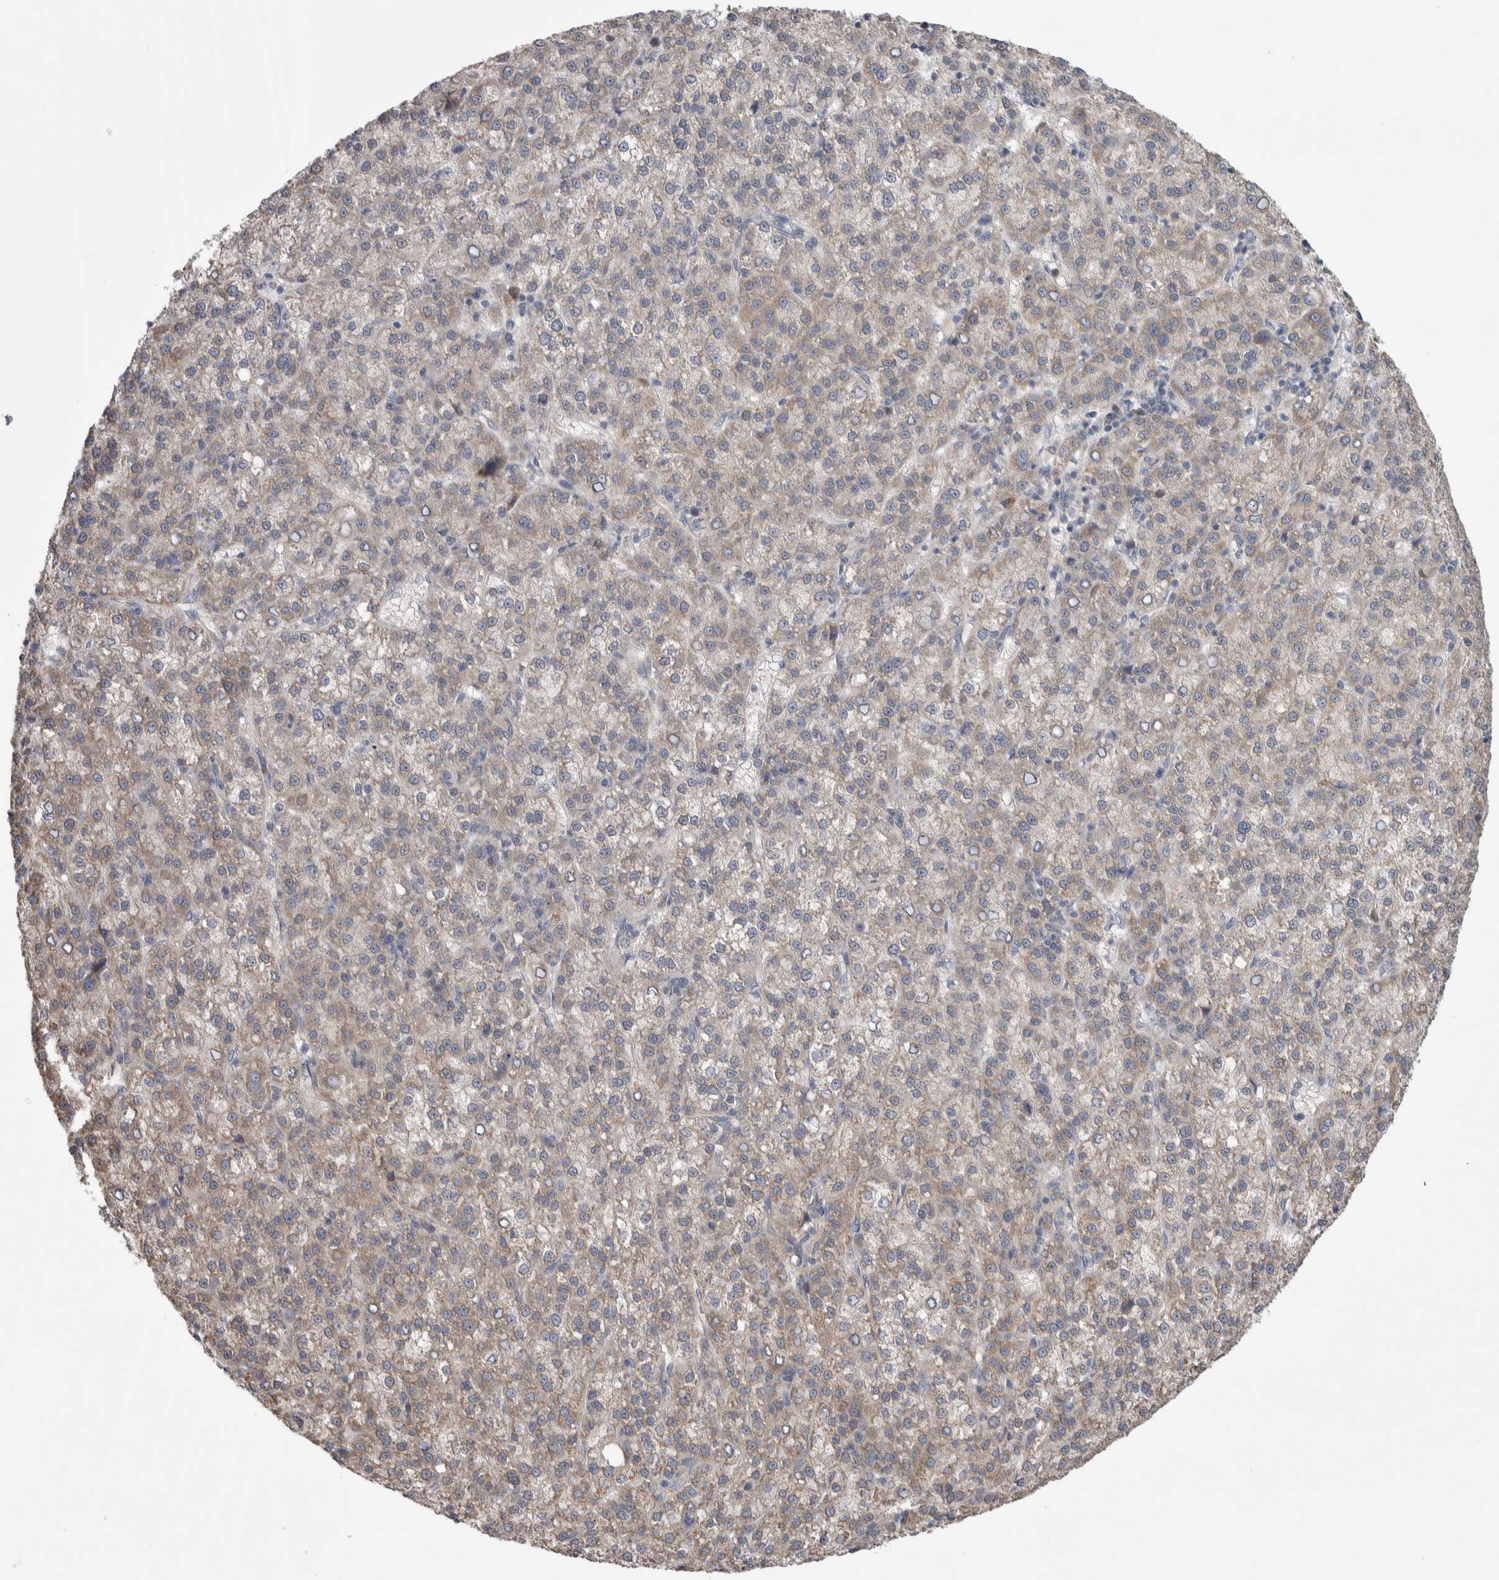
{"staining": {"intensity": "weak", "quantity": "25%-75%", "location": "cytoplasmic/membranous"}, "tissue": "liver cancer", "cell_type": "Tumor cells", "image_type": "cancer", "snomed": [{"axis": "morphology", "description": "Carcinoma, Hepatocellular, NOS"}, {"axis": "topography", "description": "Liver"}], "caption": "A brown stain shows weak cytoplasmic/membranous positivity of a protein in liver cancer (hepatocellular carcinoma) tumor cells. Using DAB (3,3'-diaminobenzidine) (brown) and hematoxylin (blue) stains, captured at high magnification using brightfield microscopy.", "gene": "SRP68", "patient": {"sex": "female", "age": 58}}